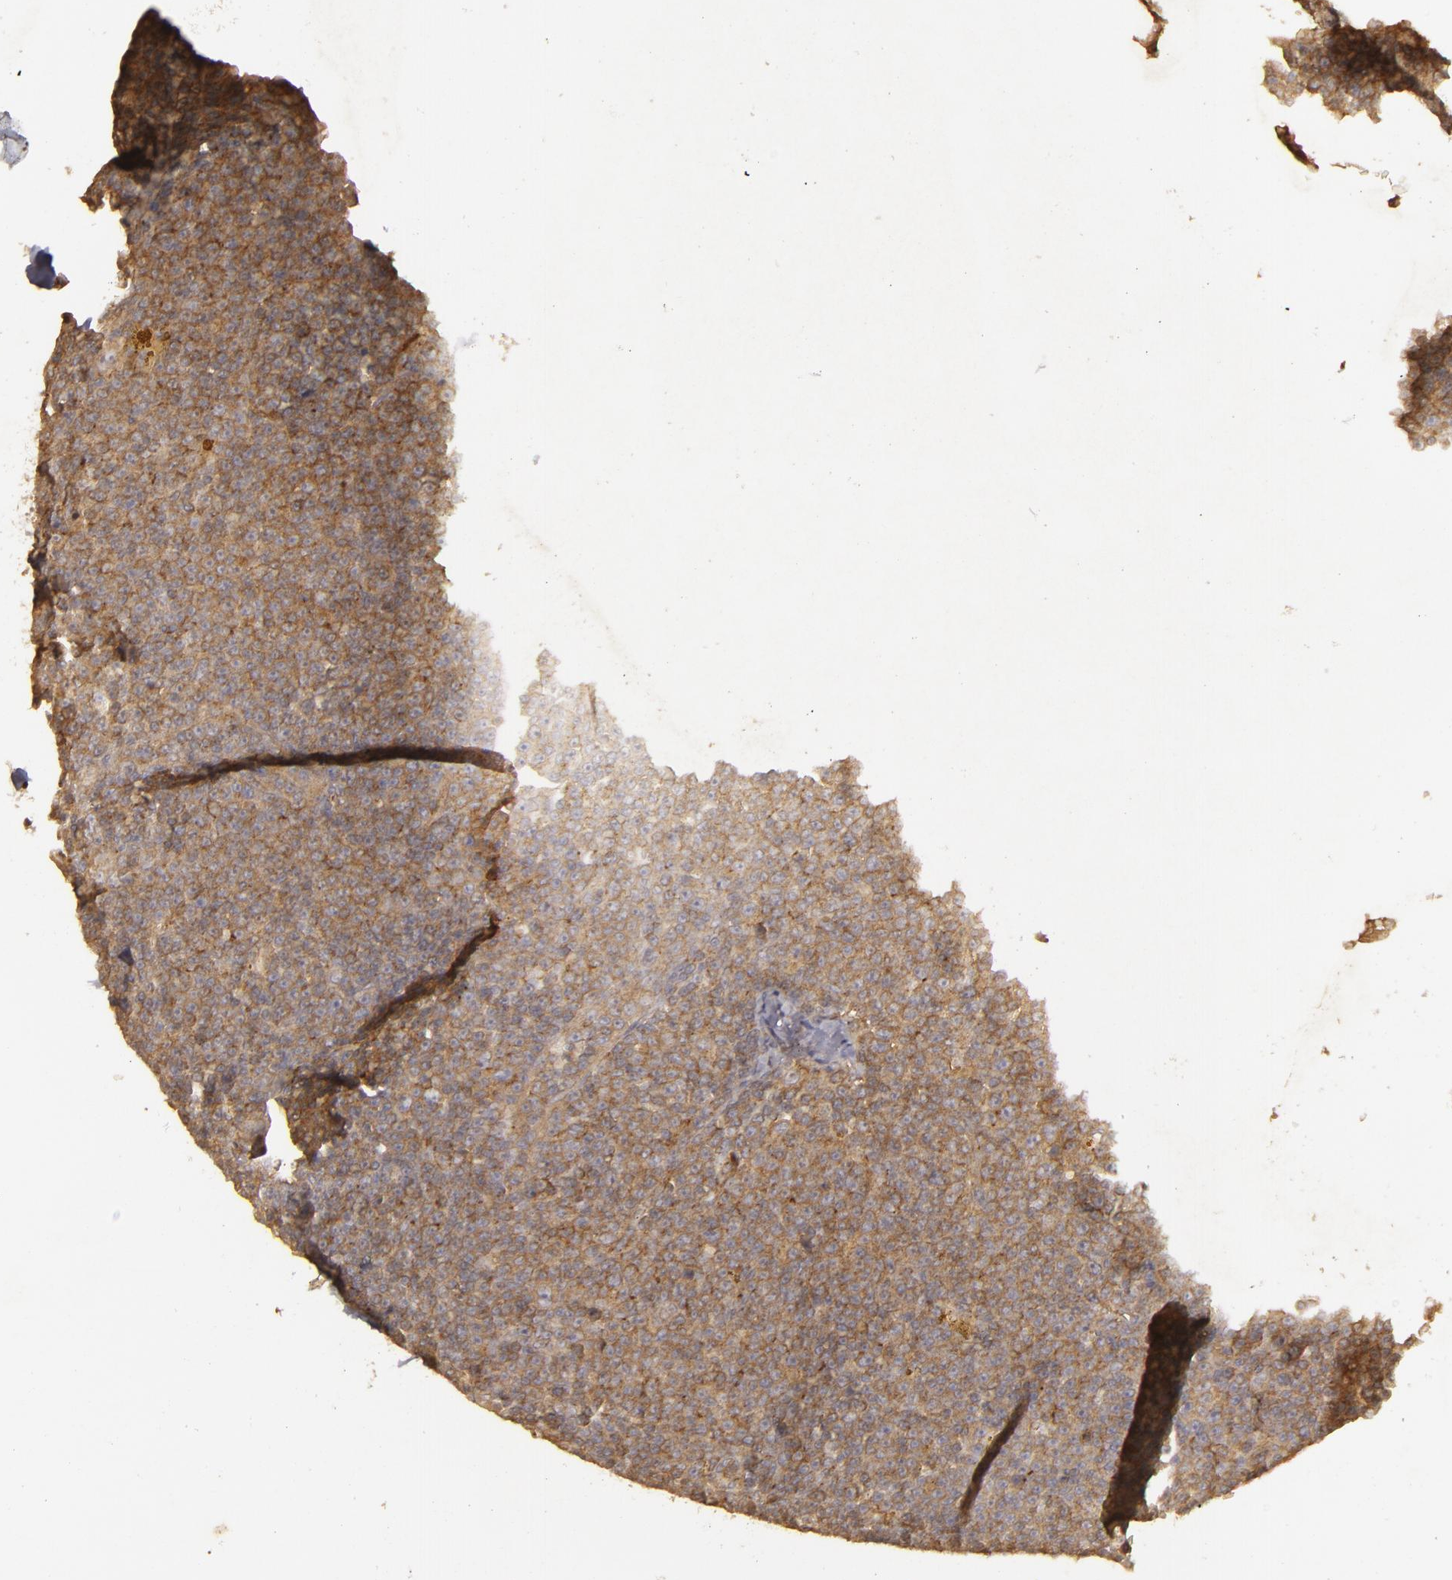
{"staining": {"intensity": "strong", "quantity": ">75%", "location": "cytoplasmic/membranous"}, "tissue": "lymphoma", "cell_type": "Tumor cells", "image_type": "cancer", "snomed": [{"axis": "morphology", "description": "Malignant lymphoma, non-Hodgkin's type, Low grade"}, {"axis": "topography", "description": "Lymph node"}], "caption": "Immunohistochemistry (IHC) of human lymphoma shows high levels of strong cytoplasmic/membranous expression in approximately >75% of tumor cells.", "gene": "HRAS", "patient": {"sex": "male", "age": 50}}